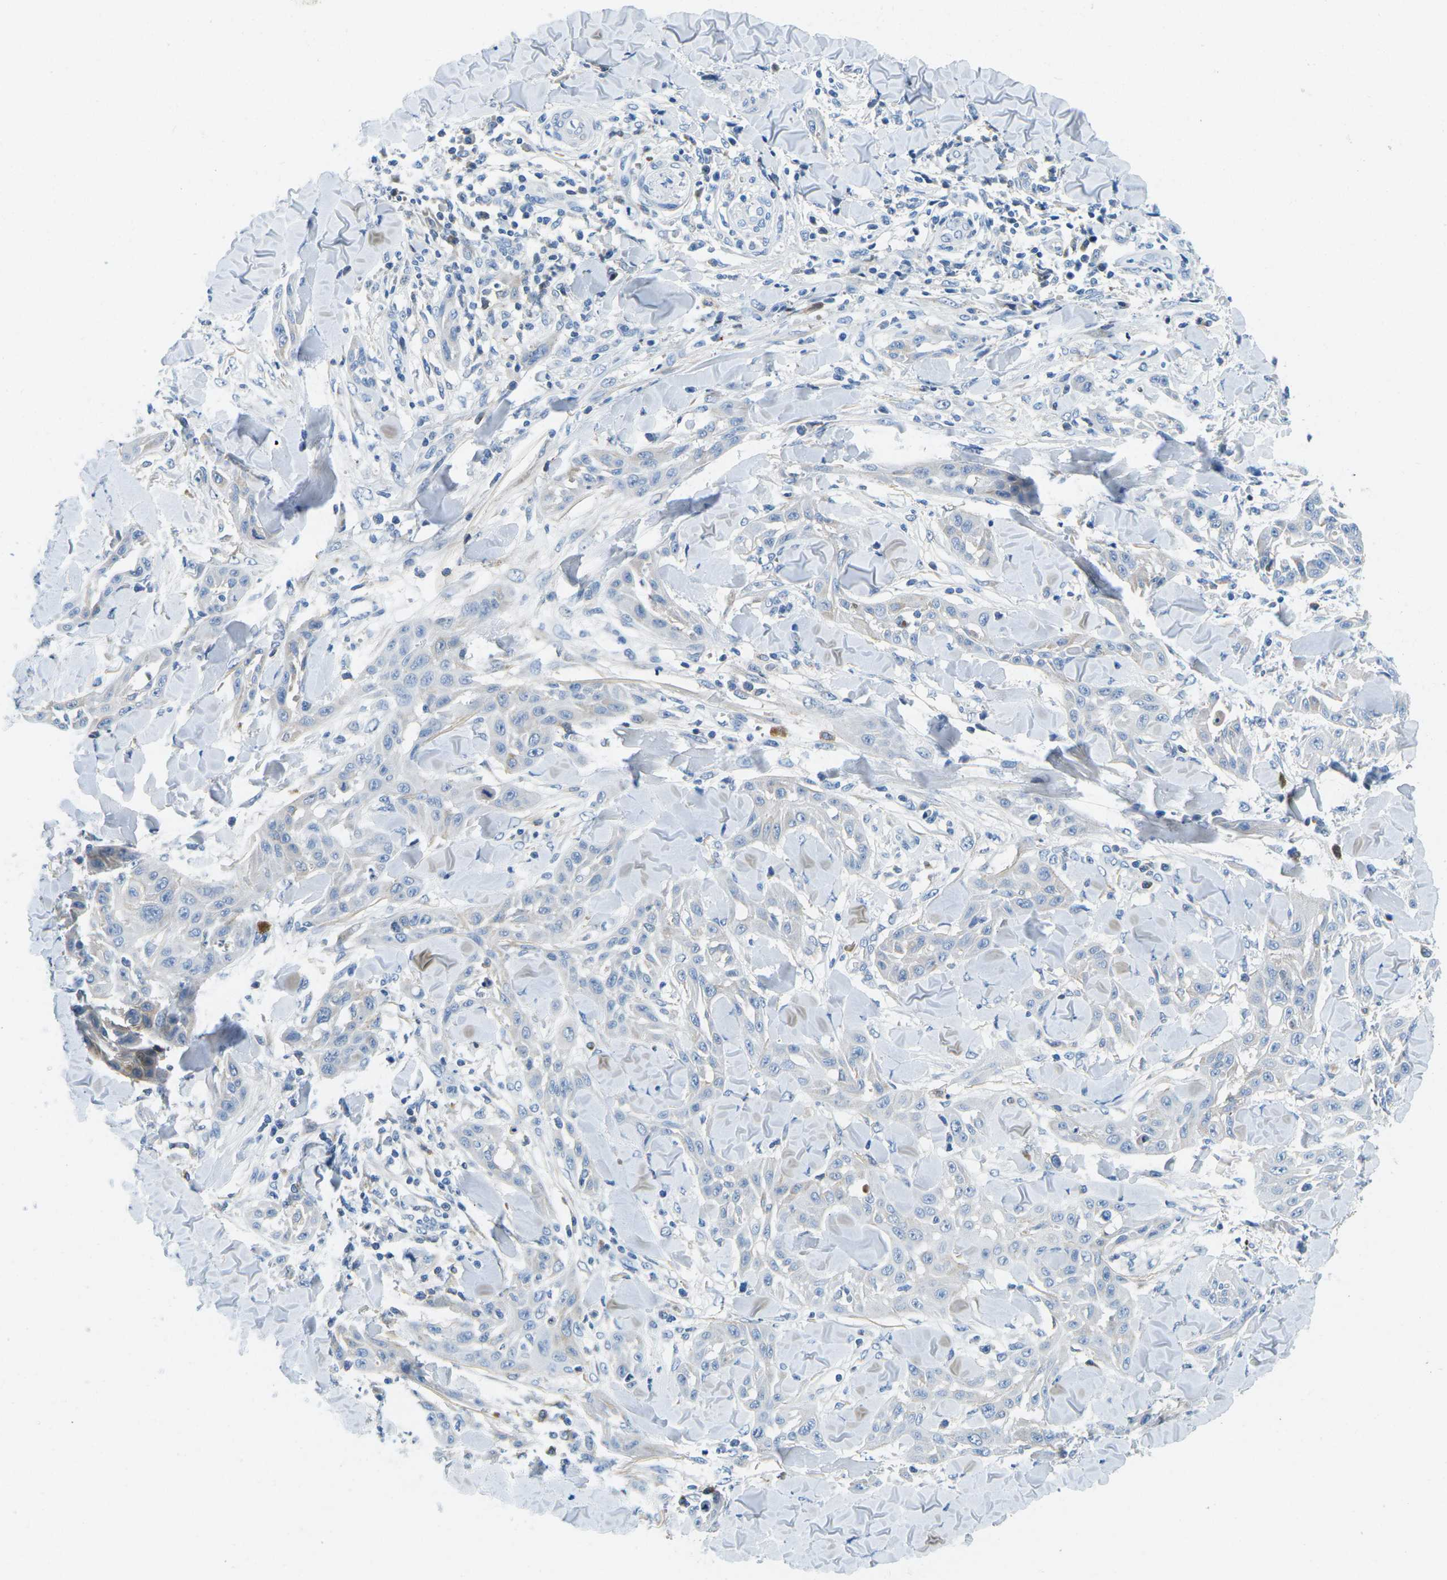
{"staining": {"intensity": "negative", "quantity": "none", "location": "none"}, "tissue": "skin cancer", "cell_type": "Tumor cells", "image_type": "cancer", "snomed": [{"axis": "morphology", "description": "Squamous cell carcinoma, NOS"}, {"axis": "topography", "description": "Skin"}], "caption": "Tumor cells are negative for brown protein staining in squamous cell carcinoma (skin).", "gene": "CFB", "patient": {"sex": "male", "age": 24}}